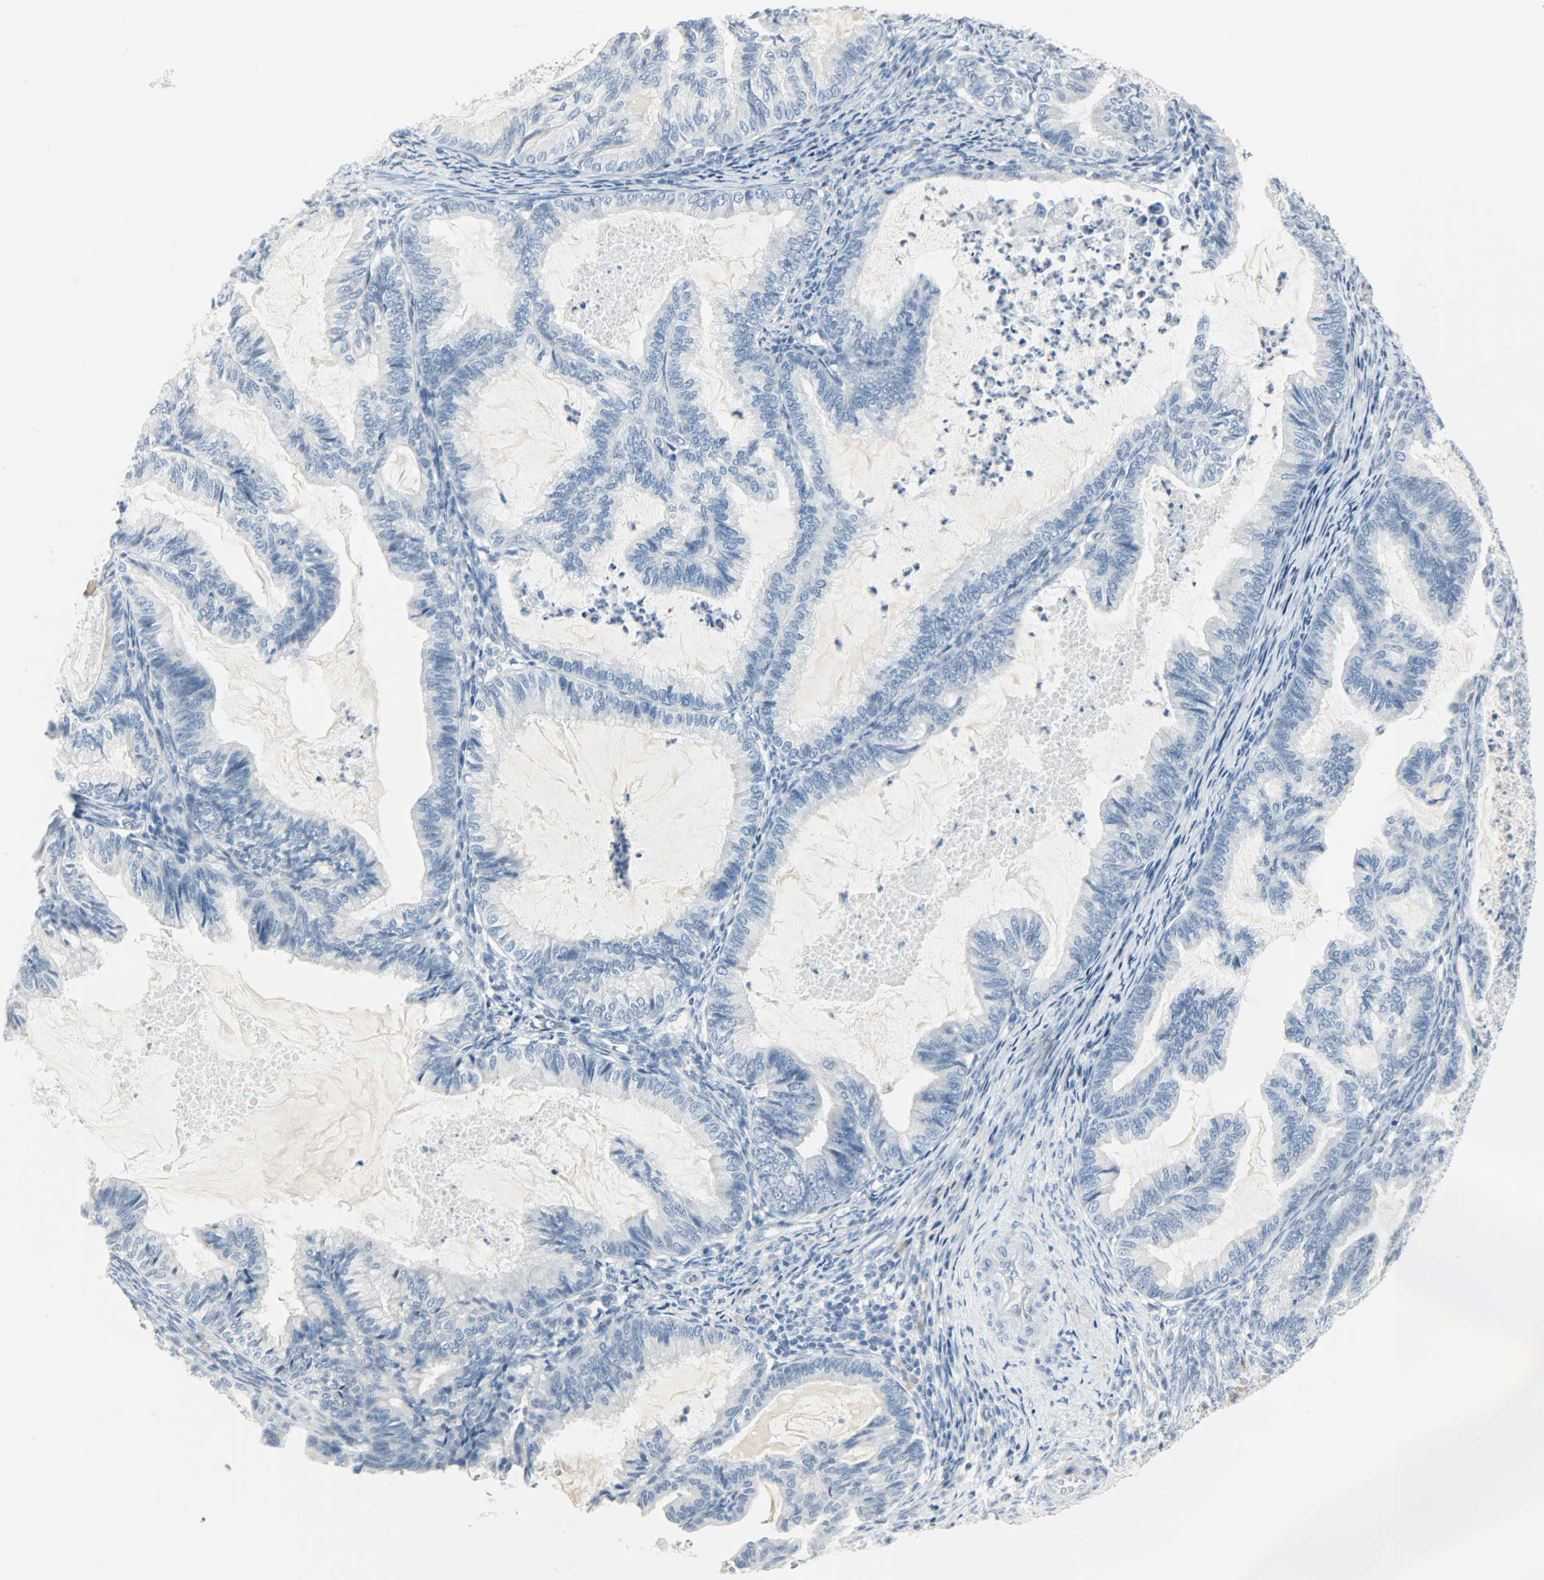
{"staining": {"intensity": "negative", "quantity": "none", "location": "none"}, "tissue": "cervical cancer", "cell_type": "Tumor cells", "image_type": "cancer", "snomed": [{"axis": "morphology", "description": "Normal tissue, NOS"}, {"axis": "morphology", "description": "Adenocarcinoma, NOS"}, {"axis": "topography", "description": "Cervix"}, {"axis": "topography", "description": "Endometrium"}], "caption": "Adenocarcinoma (cervical) was stained to show a protein in brown. There is no significant expression in tumor cells.", "gene": "KIT", "patient": {"sex": "female", "age": 86}}